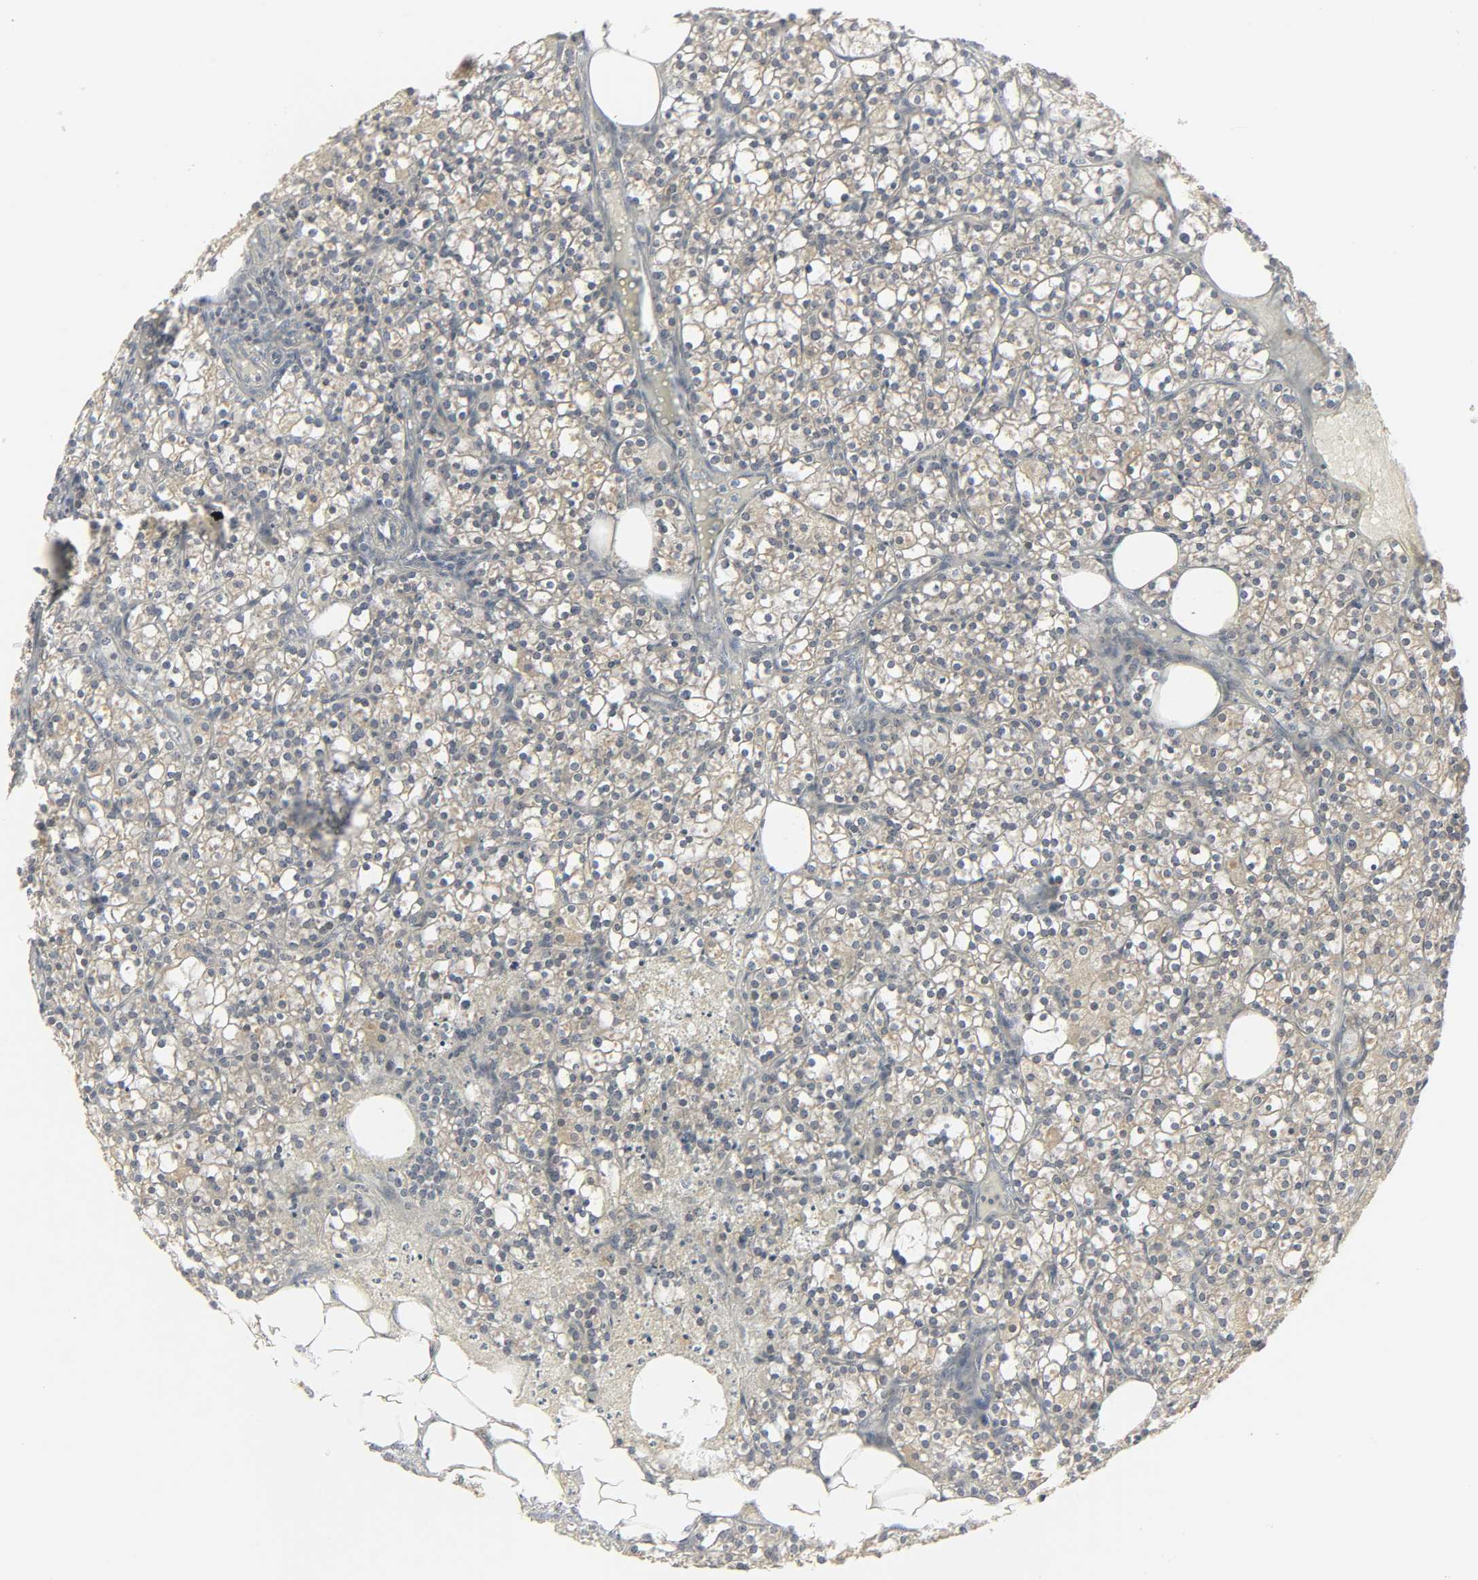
{"staining": {"intensity": "moderate", "quantity": ">75%", "location": "cytoplasmic/membranous"}, "tissue": "parathyroid gland", "cell_type": "Glandular cells", "image_type": "normal", "snomed": [{"axis": "morphology", "description": "Normal tissue, NOS"}, {"axis": "topography", "description": "Parathyroid gland"}], "caption": "Immunohistochemical staining of normal human parathyroid gland shows >75% levels of moderate cytoplasmic/membranous protein expression in about >75% of glandular cells.", "gene": "PLEKHA2", "patient": {"sex": "female", "age": 63}}